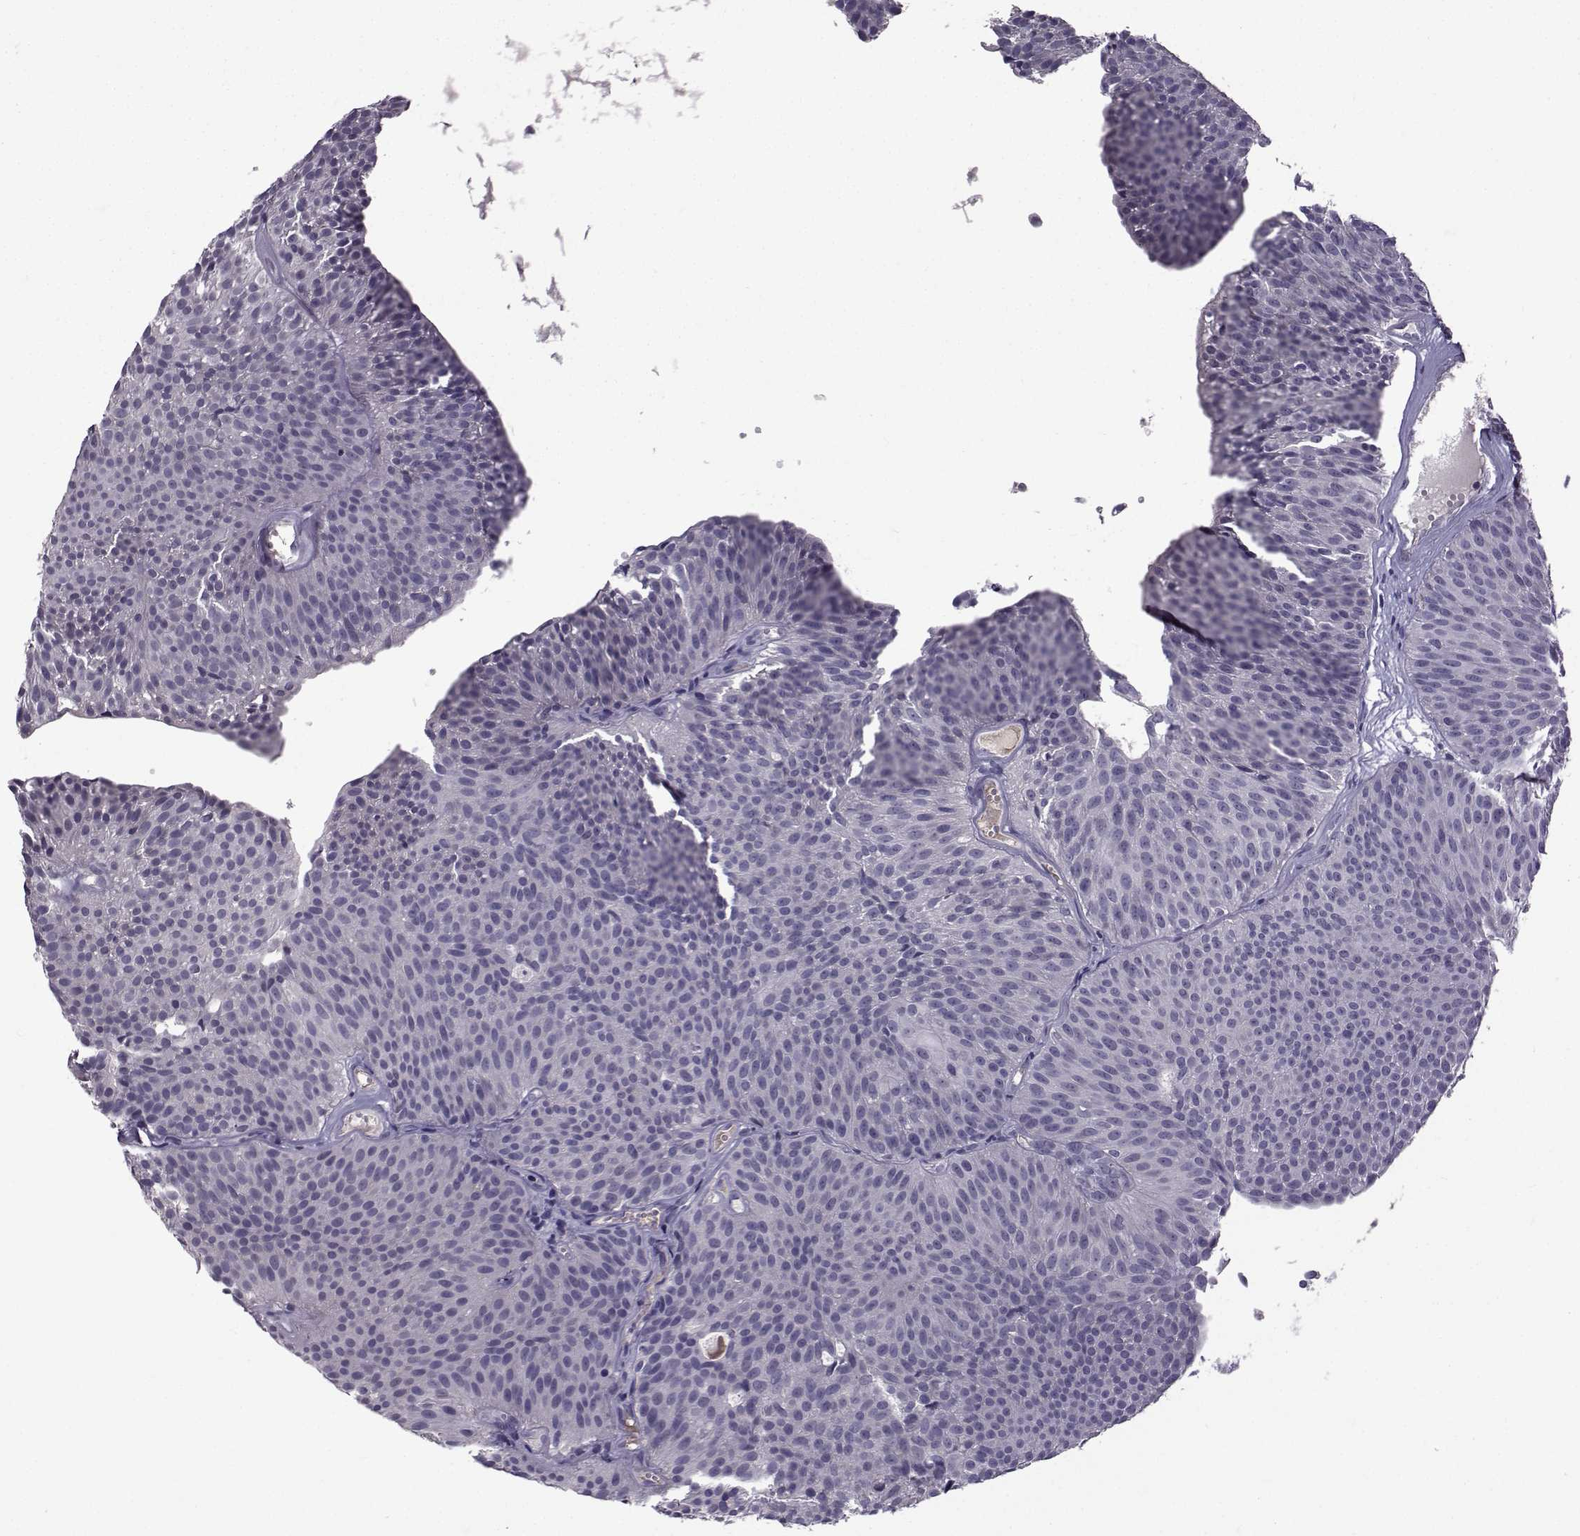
{"staining": {"intensity": "negative", "quantity": "none", "location": "none"}, "tissue": "urothelial cancer", "cell_type": "Tumor cells", "image_type": "cancer", "snomed": [{"axis": "morphology", "description": "Urothelial carcinoma, Low grade"}, {"axis": "topography", "description": "Urinary bladder"}], "caption": "A micrograph of human urothelial carcinoma (low-grade) is negative for staining in tumor cells.", "gene": "TNFRSF11B", "patient": {"sex": "male", "age": 63}}